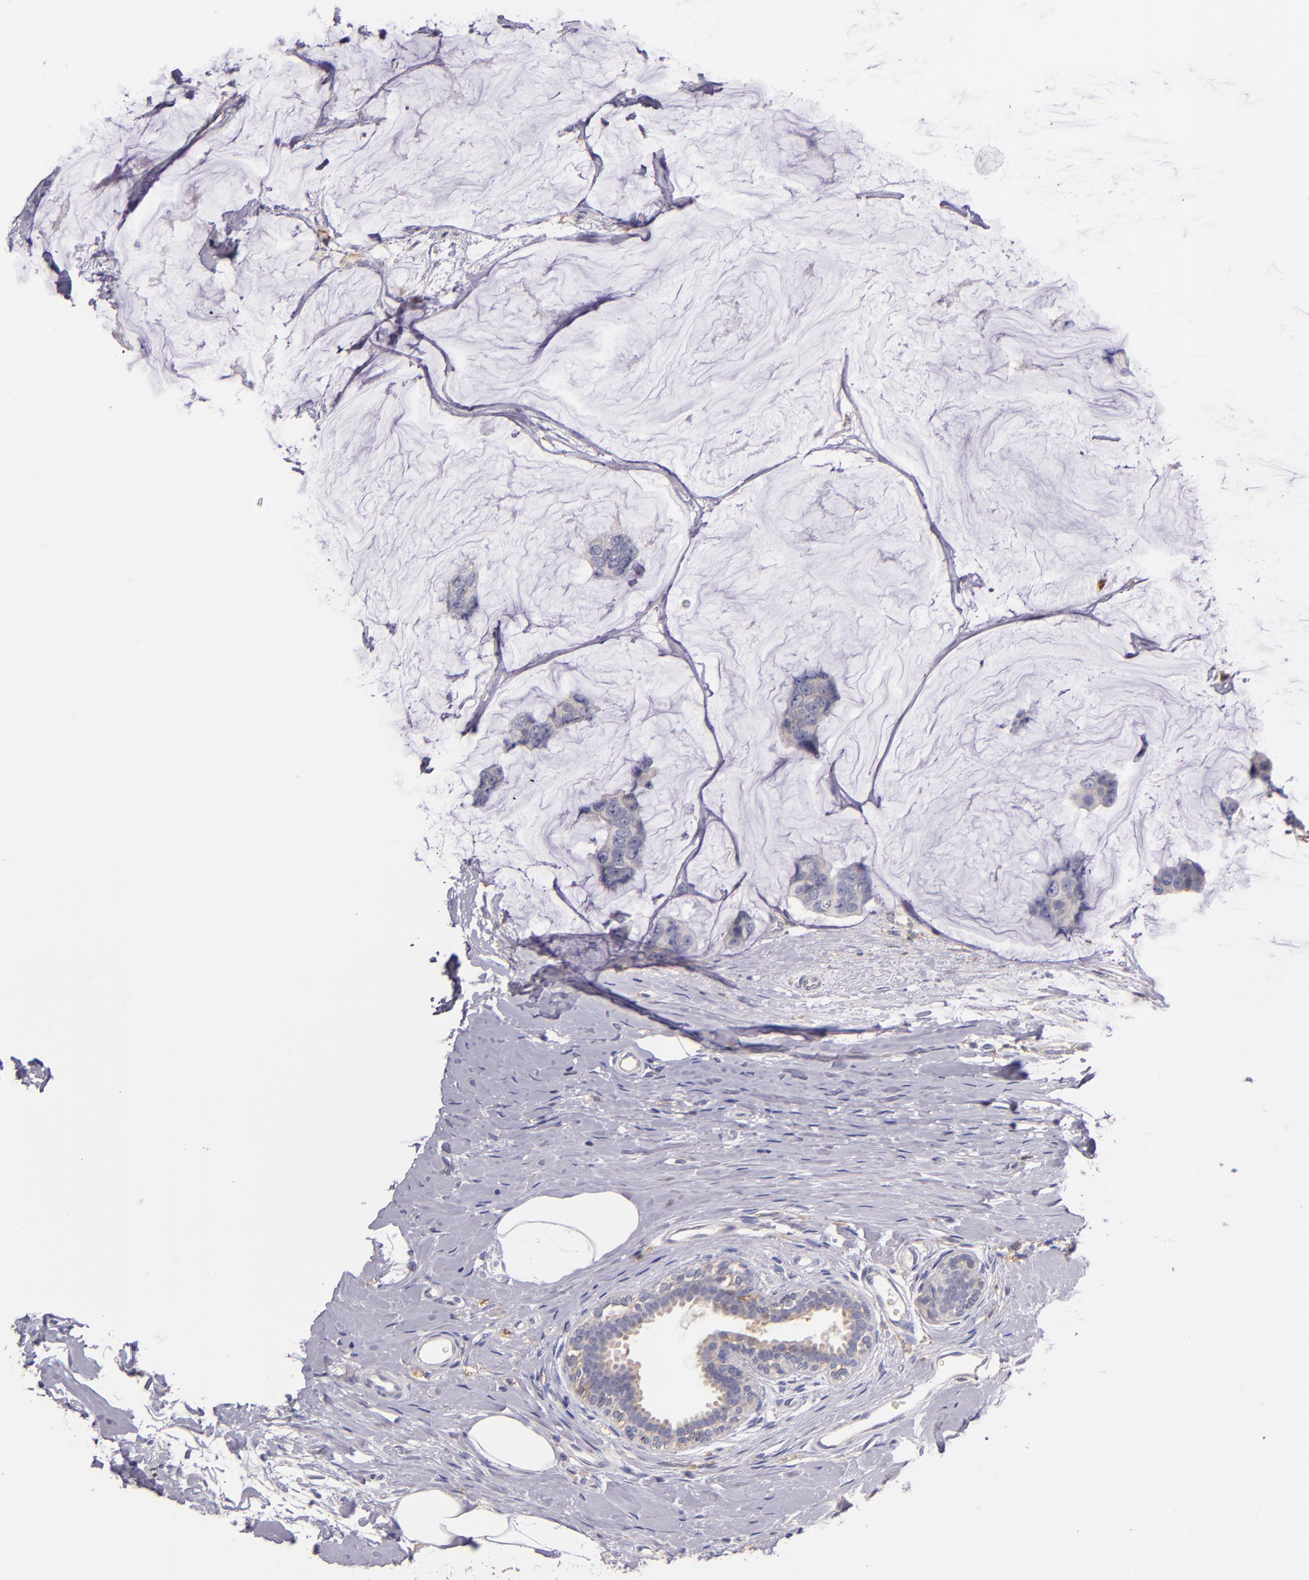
{"staining": {"intensity": "weak", "quantity": "25%-75%", "location": "cytoplasmic/membranous"}, "tissue": "breast cancer", "cell_type": "Tumor cells", "image_type": "cancer", "snomed": [{"axis": "morphology", "description": "Normal tissue, NOS"}, {"axis": "morphology", "description": "Duct carcinoma"}, {"axis": "topography", "description": "Breast"}], "caption": "IHC micrograph of human breast cancer stained for a protein (brown), which reveals low levels of weak cytoplasmic/membranous expression in approximately 25%-75% of tumor cells.", "gene": "C5AR1", "patient": {"sex": "female", "age": 50}}